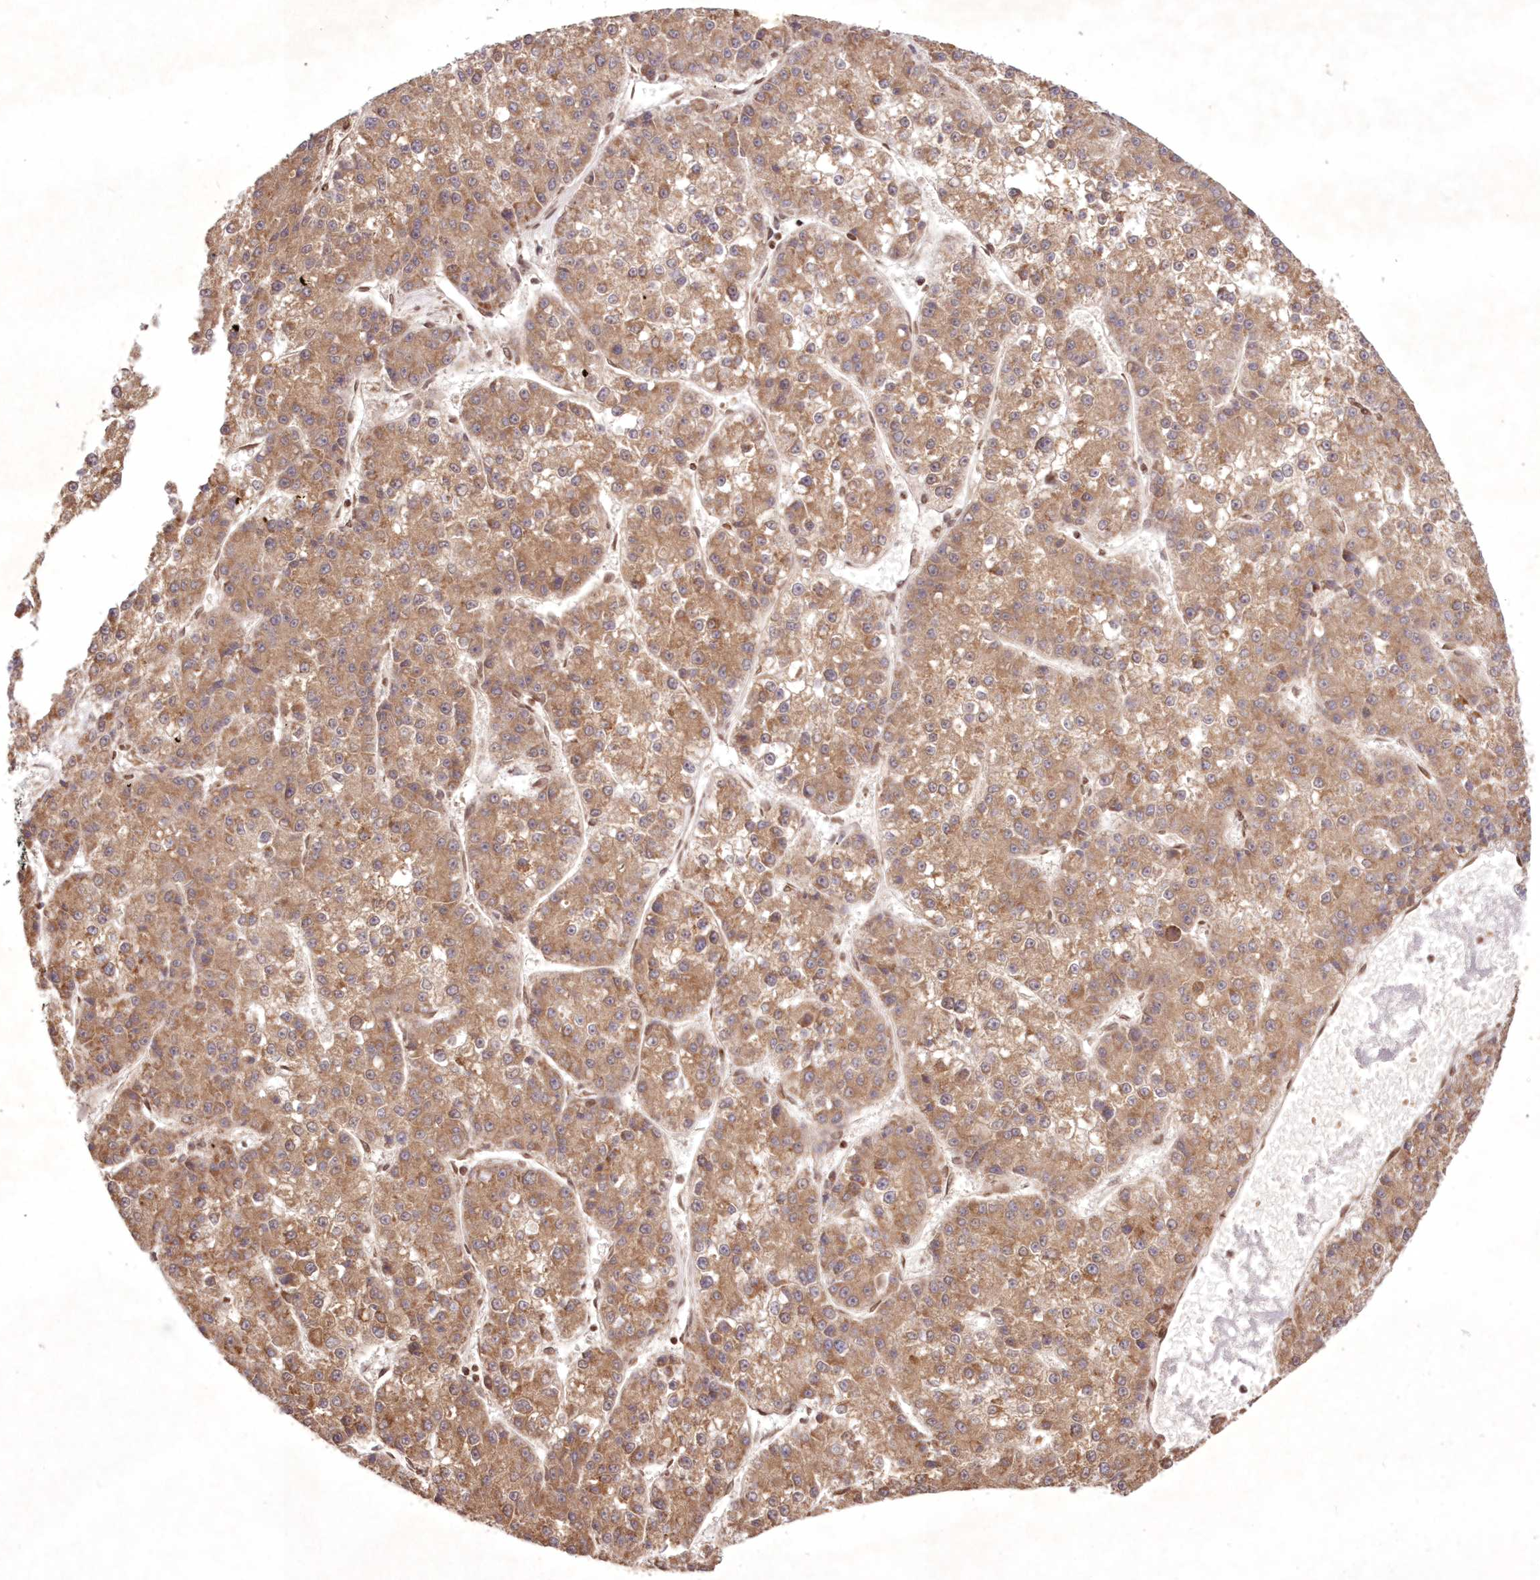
{"staining": {"intensity": "moderate", "quantity": ">75%", "location": "cytoplasmic/membranous"}, "tissue": "liver cancer", "cell_type": "Tumor cells", "image_type": "cancer", "snomed": [{"axis": "morphology", "description": "Carcinoma, Hepatocellular, NOS"}, {"axis": "topography", "description": "Liver"}], "caption": "The histopathology image shows immunohistochemical staining of hepatocellular carcinoma (liver). There is moderate cytoplasmic/membranous positivity is present in approximately >75% of tumor cells. Using DAB (brown) and hematoxylin (blue) stains, captured at high magnification using brightfield microscopy.", "gene": "DNAJC27", "patient": {"sex": "female", "age": 73}}